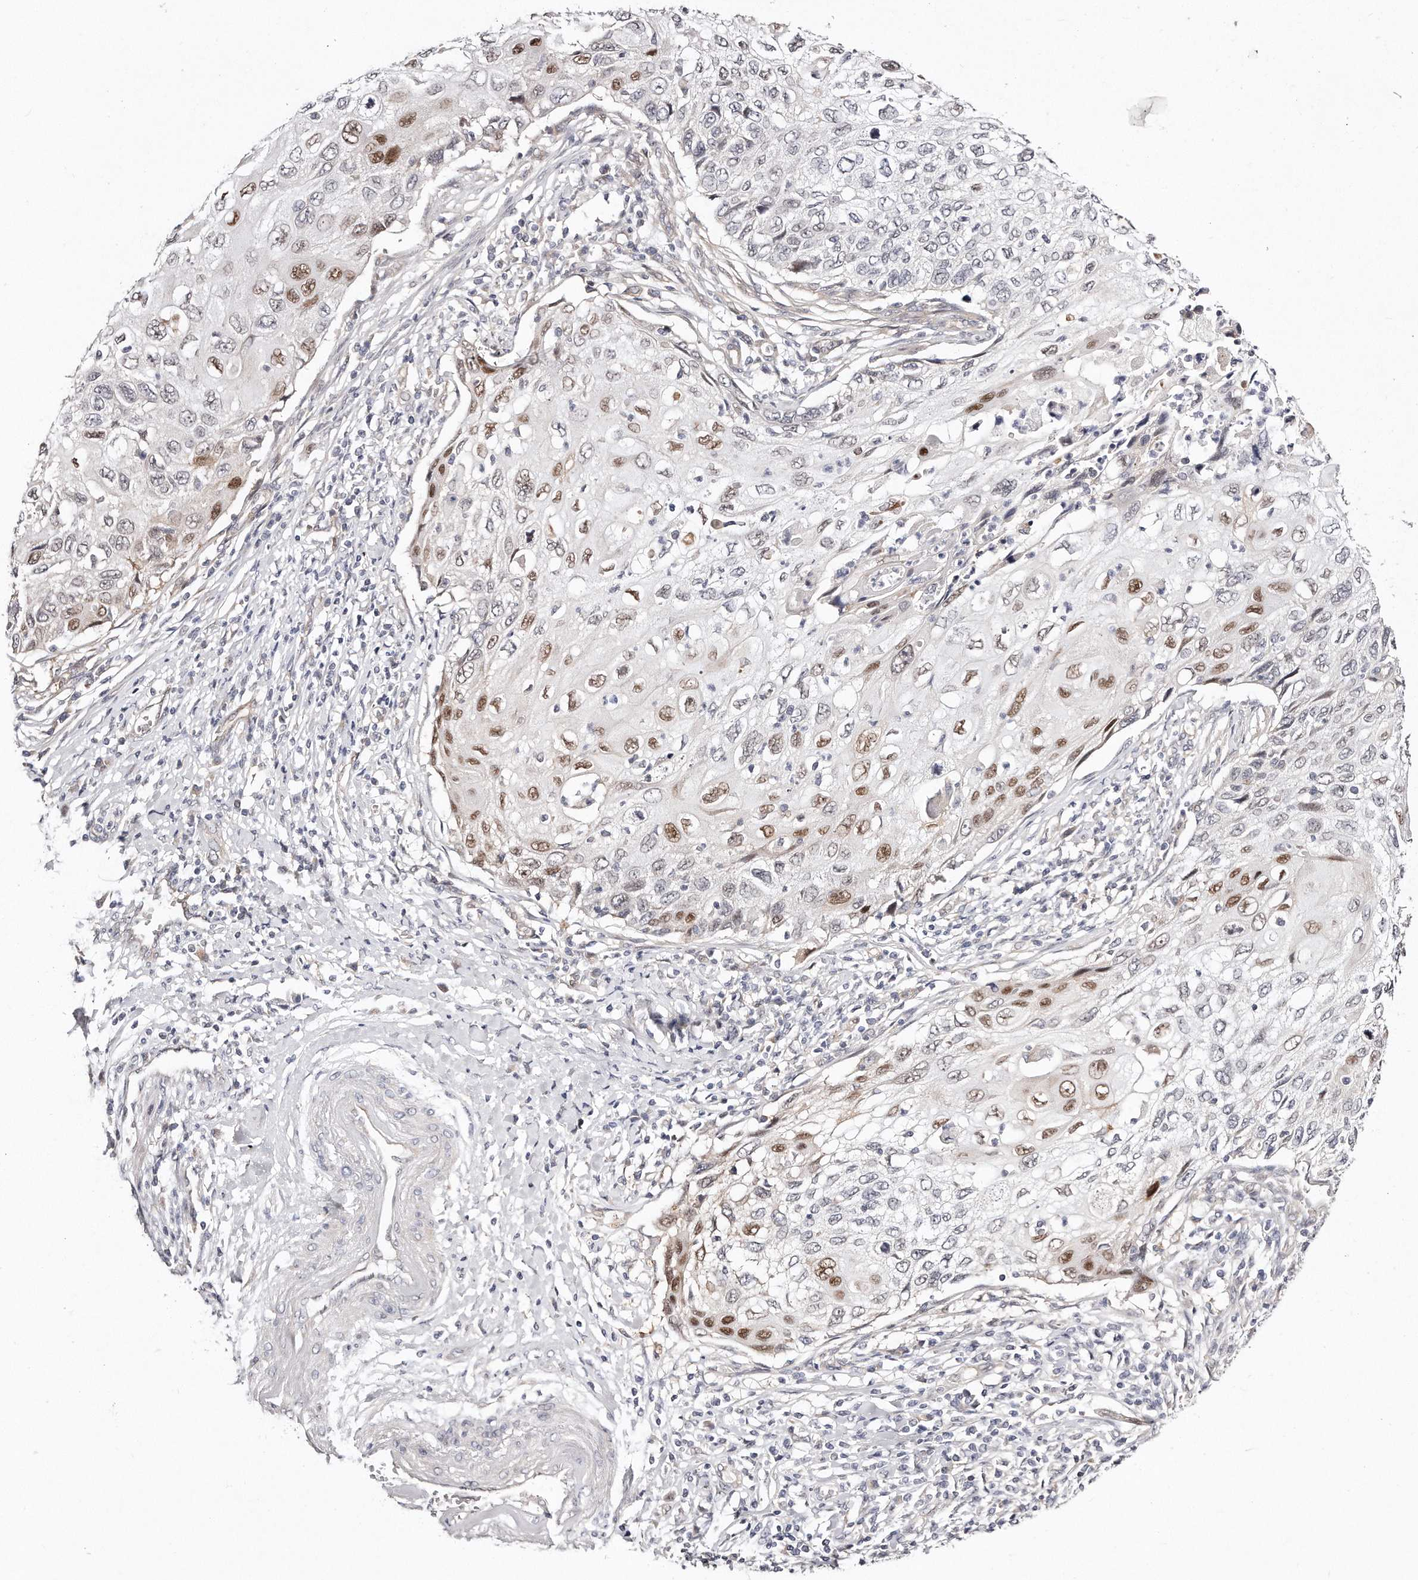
{"staining": {"intensity": "moderate", "quantity": "25%-75%", "location": "nuclear"}, "tissue": "cervical cancer", "cell_type": "Tumor cells", "image_type": "cancer", "snomed": [{"axis": "morphology", "description": "Squamous cell carcinoma, NOS"}, {"axis": "topography", "description": "Cervix"}], "caption": "High-power microscopy captured an IHC histopathology image of cervical cancer (squamous cell carcinoma), revealing moderate nuclear positivity in about 25%-75% of tumor cells.", "gene": "CASZ1", "patient": {"sex": "female", "age": 70}}